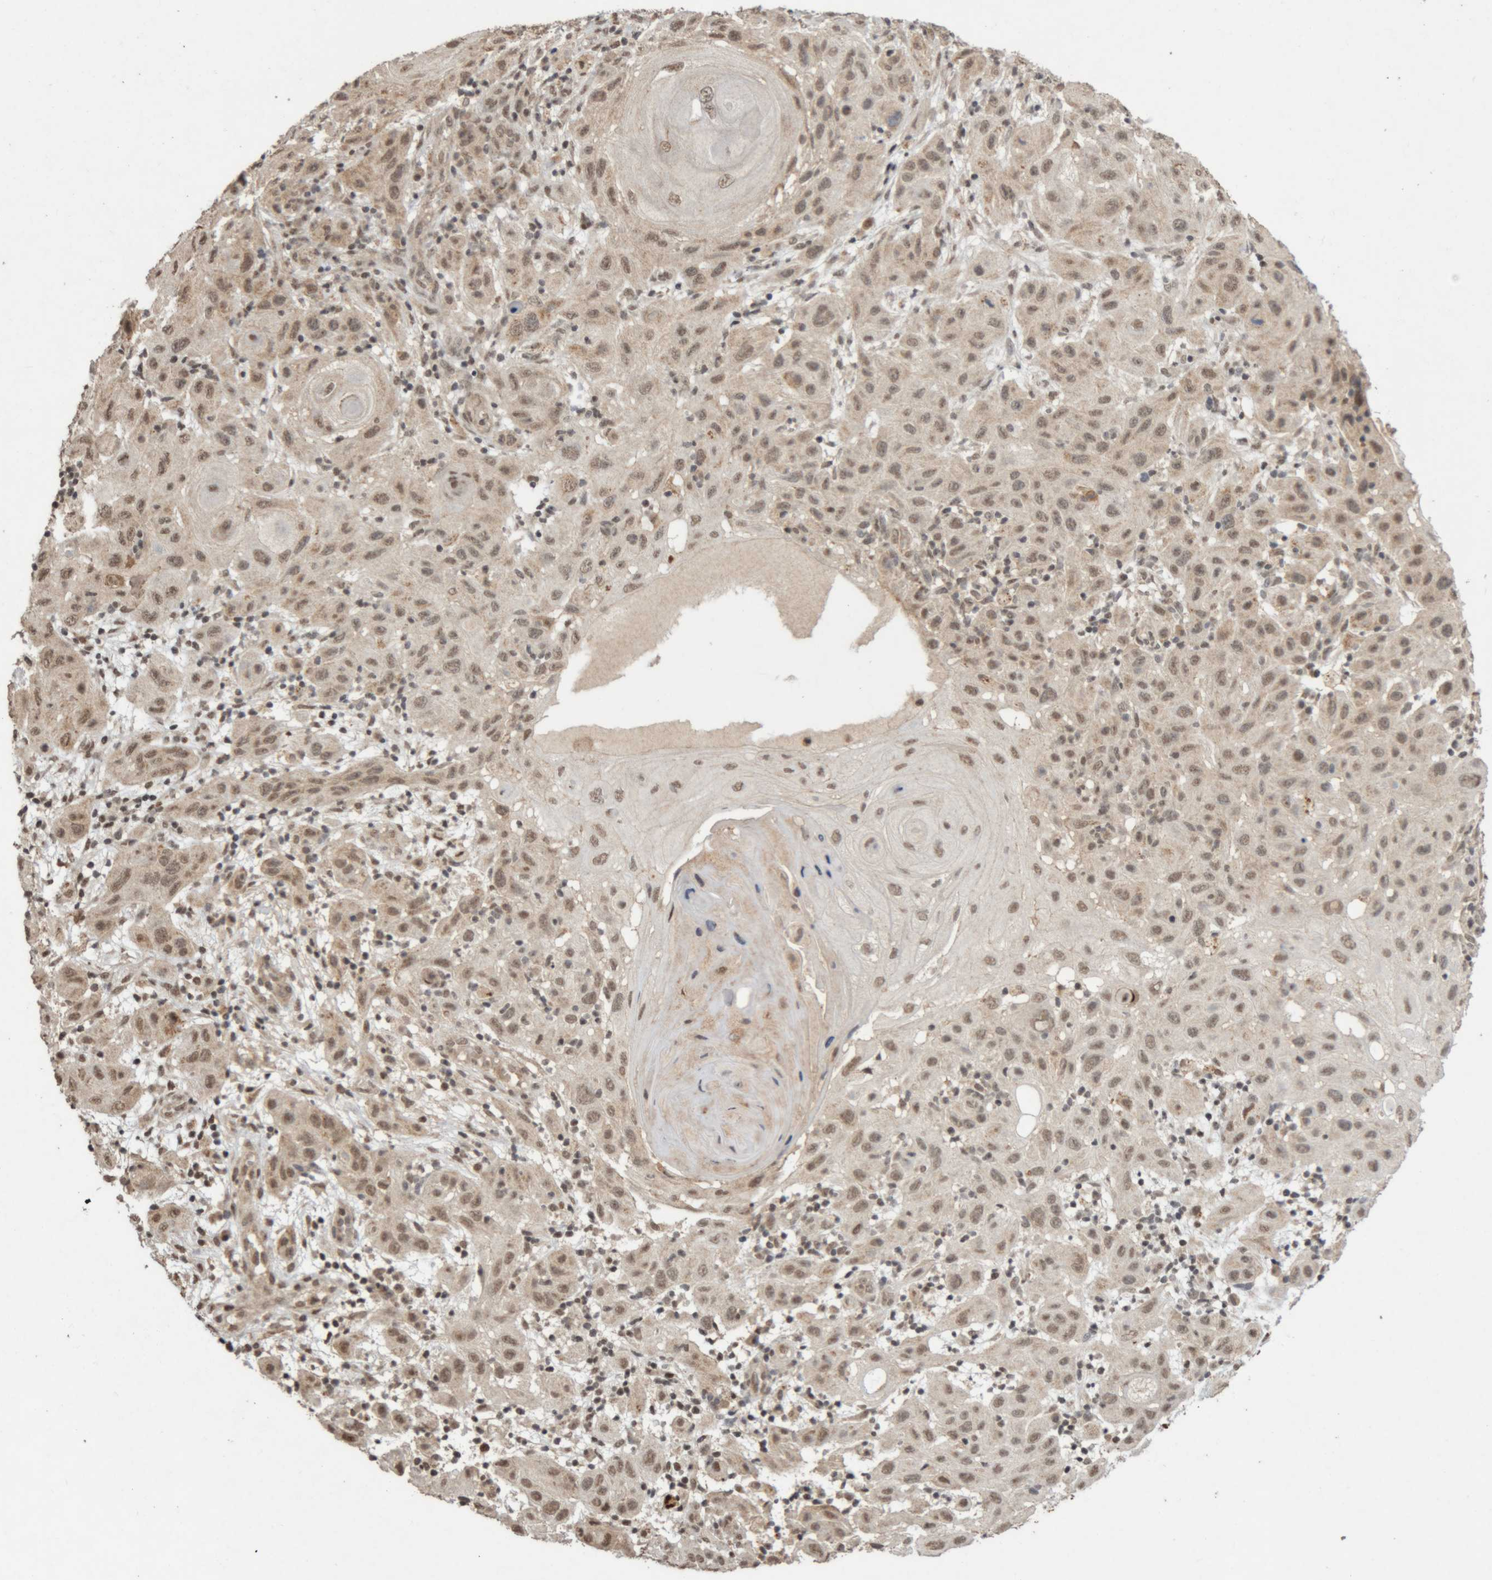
{"staining": {"intensity": "weak", "quantity": ">75%", "location": "cytoplasmic/membranous,nuclear"}, "tissue": "skin cancer", "cell_type": "Tumor cells", "image_type": "cancer", "snomed": [{"axis": "morphology", "description": "Normal tissue, NOS"}, {"axis": "morphology", "description": "Squamous cell carcinoma, NOS"}, {"axis": "topography", "description": "Skin"}], "caption": "Immunohistochemistry (IHC) histopathology image of neoplastic tissue: human skin squamous cell carcinoma stained using immunohistochemistry (IHC) displays low levels of weak protein expression localized specifically in the cytoplasmic/membranous and nuclear of tumor cells, appearing as a cytoplasmic/membranous and nuclear brown color.", "gene": "KEAP1", "patient": {"sex": "female", "age": 96}}